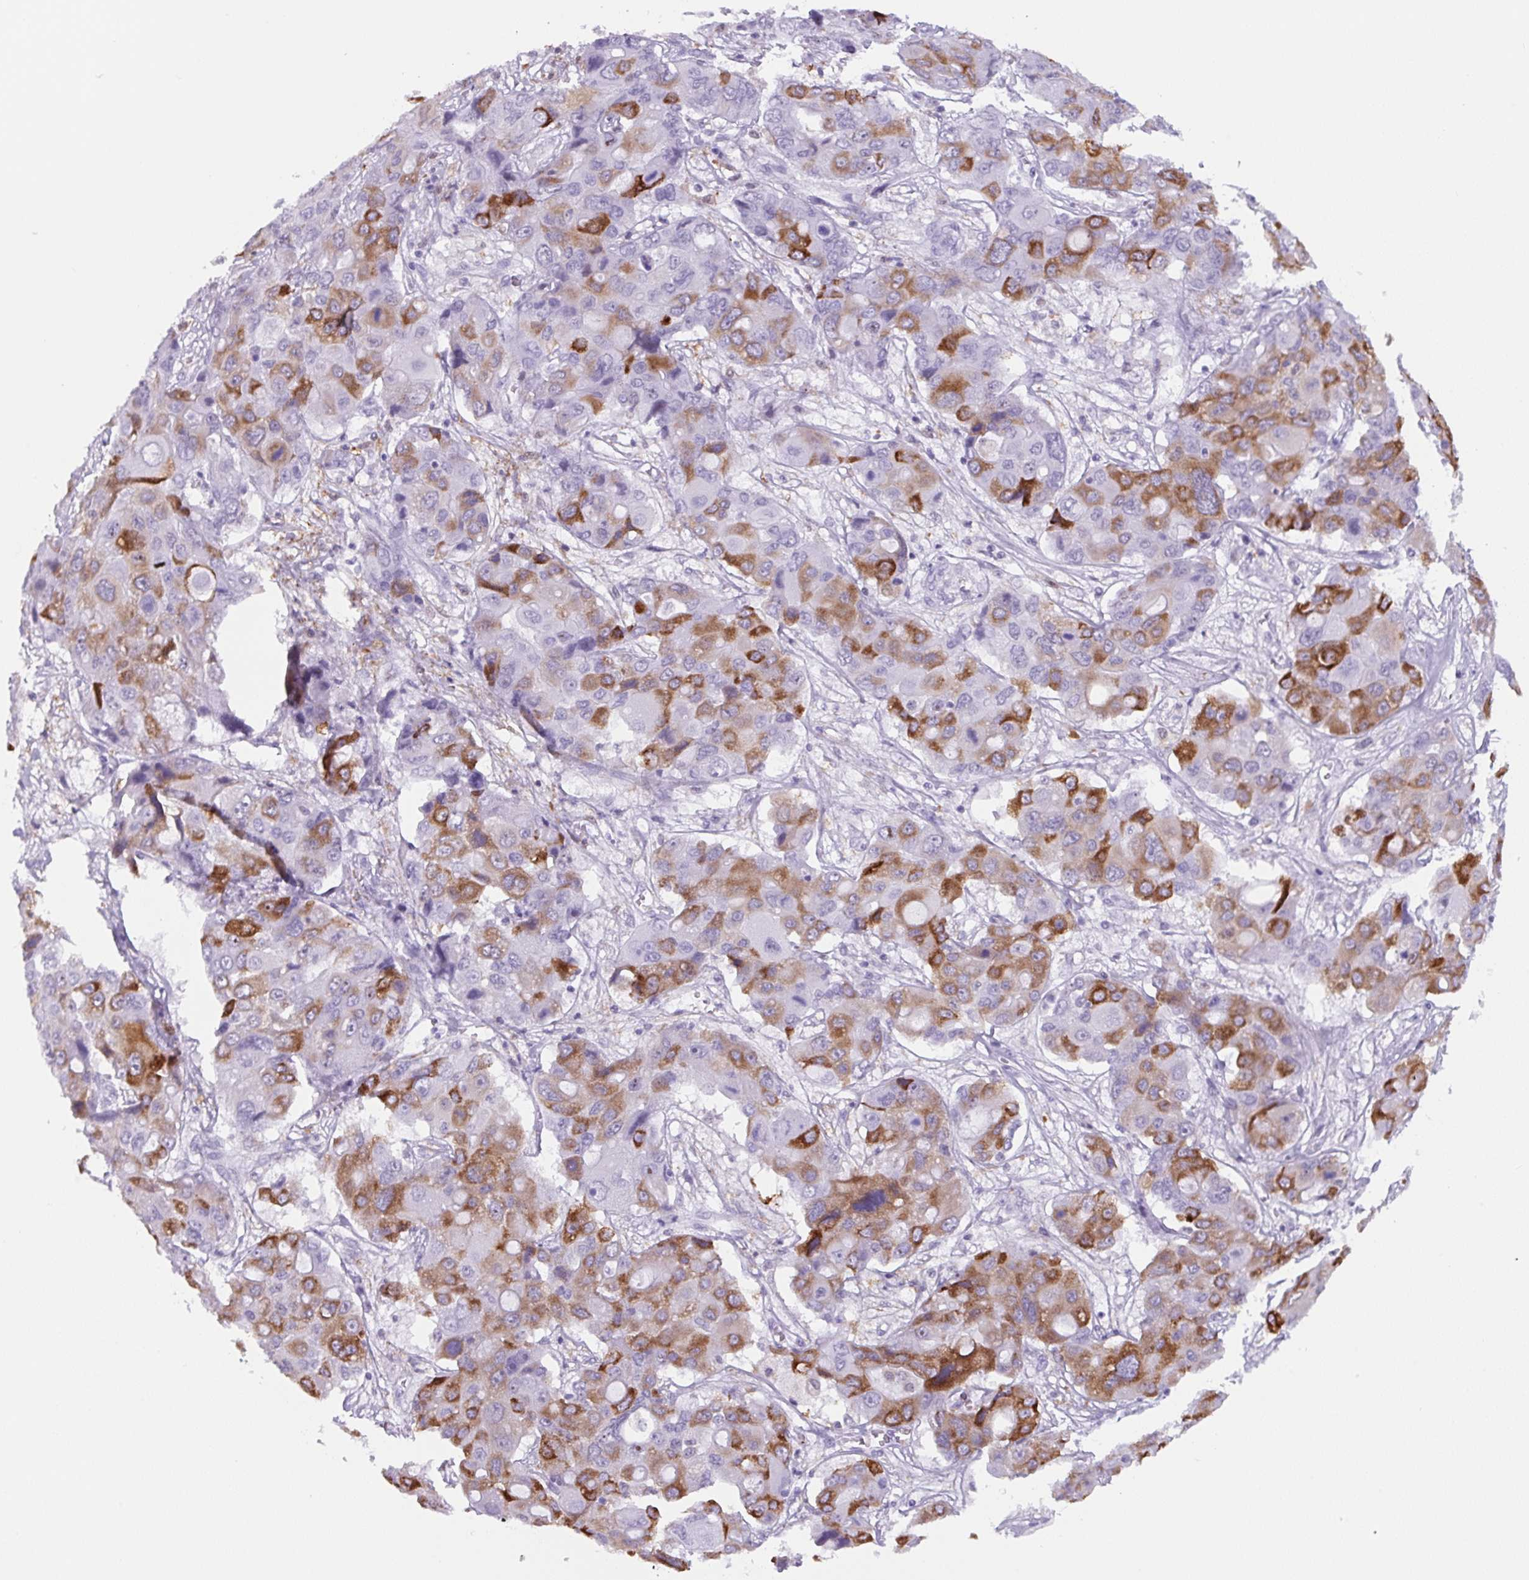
{"staining": {"intensity": "moderate", "quantity": "25%-75%", "location": "cytoplasmic/membranous"}, "tissue": "liver cancer", "cell_type": "Tumor cells", "image_type": "cancer", "snomed": [{"axis": "morphology", "description": "Cholangiocarcinoma"}, {"axis": "topography", "description": "Liver"}], "caption": "Moderate cytoplasmic/membranous protein positivity is appreciated in about 25%-75% of tumor cells in liver cholangiocarcinoma.", "gene": "TNFRSF8", "patient": {"sex": "male", "age": 67}}